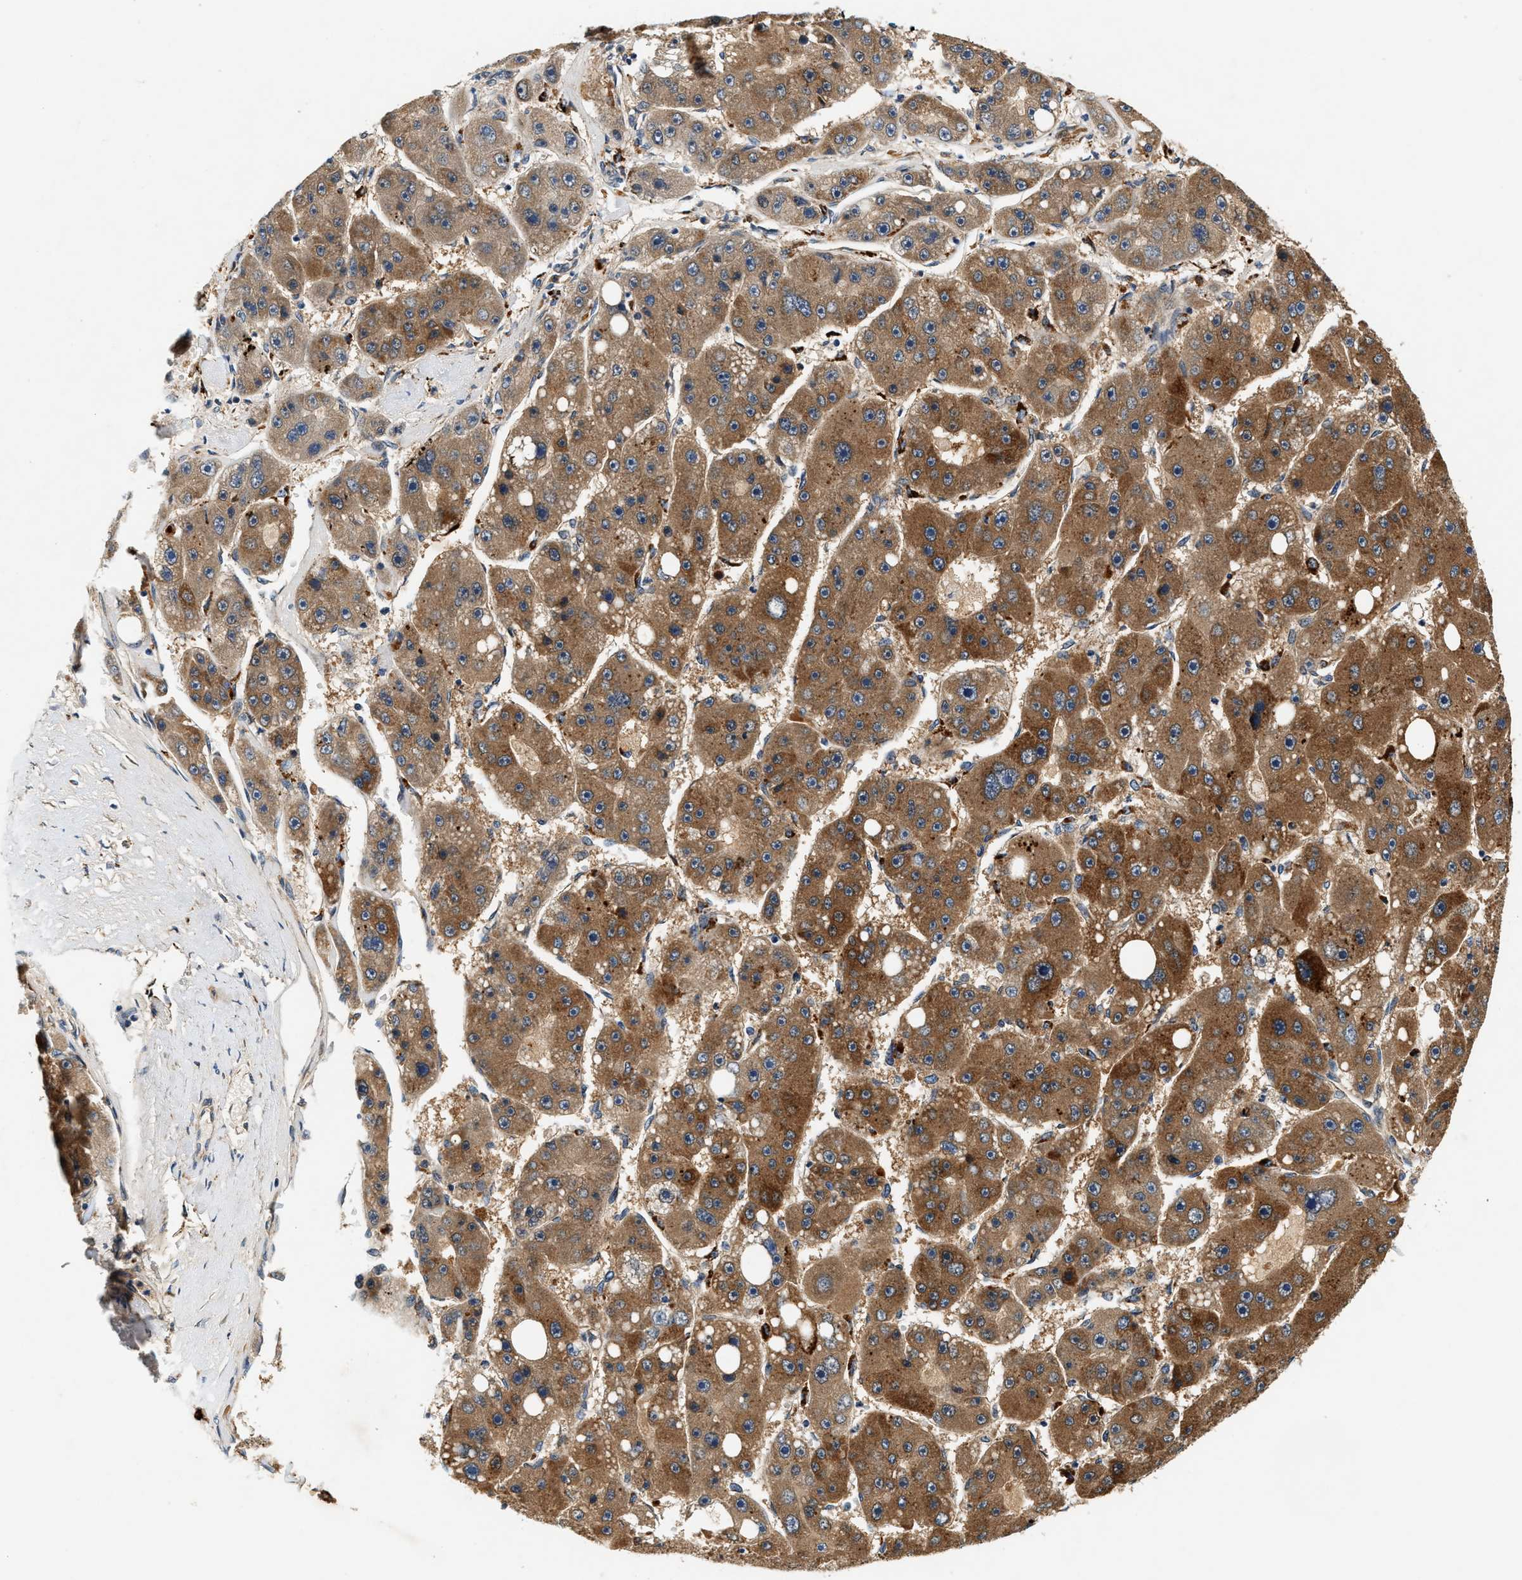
{"staining": {"intensity": "moderate", "quantity": ">75%", "location": "cytoplasmic/membranous"}, "tissue": "liver cancer", "cell_type": "Tumor cells", "image_type": "cancer", "snomed": [{"axis": "morphology", "description": "Carcinoma, Hepatocellular, NOS"}, {"axis": "topography", "description": "Liver"}], "caption": "Liver cancer (hepatocellular carcinoma) was stained to show a protein in brown. There is medium levels of moderate cytoplasmic/membranous positivity in about >75% of tumor cells.", "gene": "DUSP10", "patient": {"sex": "female", "age": 61}}